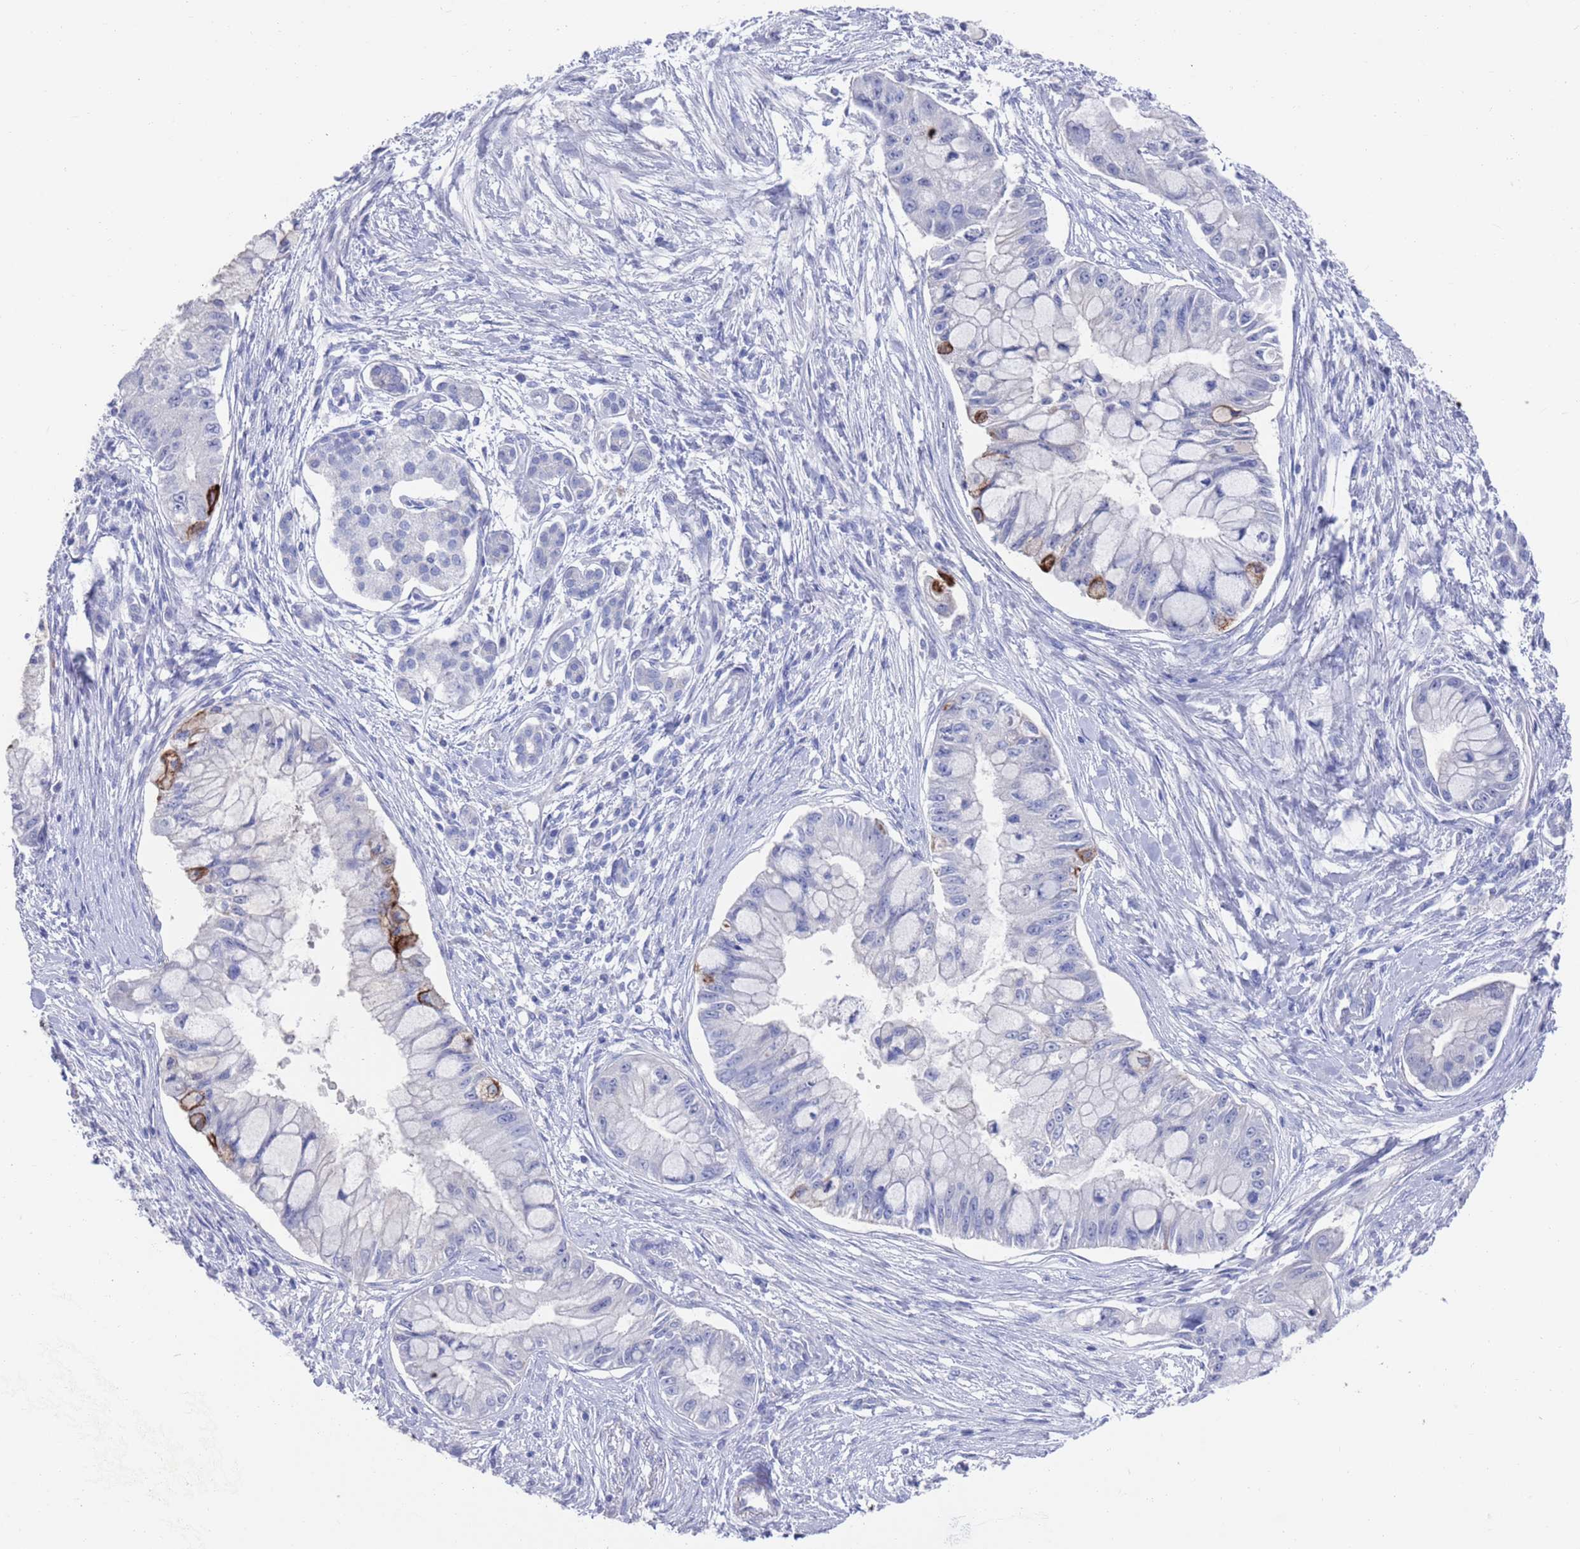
{"staining": {"intensity": "negative", "quantity": "none", "location": "none"}, "tissue": "pancreatic cancer", "cell_type": "Tumor cells", "image_type": "cancer", "snomed": [{"axis": "morphology", "description": "Adenocarcinoma, NOS"}, {"axis": "topography", "description": "Pancreas"}], "caption": "A micrograph of pancreatic cancer (adenocarcinoma) stained for a protein exhibits no brown staining in tumor cells. Brightfield microscopy of immunohistochemistry (IHC) stained with DAB (brown) and hematoxylin (blue), captured at high magnification.", "gene": "MTMR2", "patient": {"sex": "male", "age": 48}}